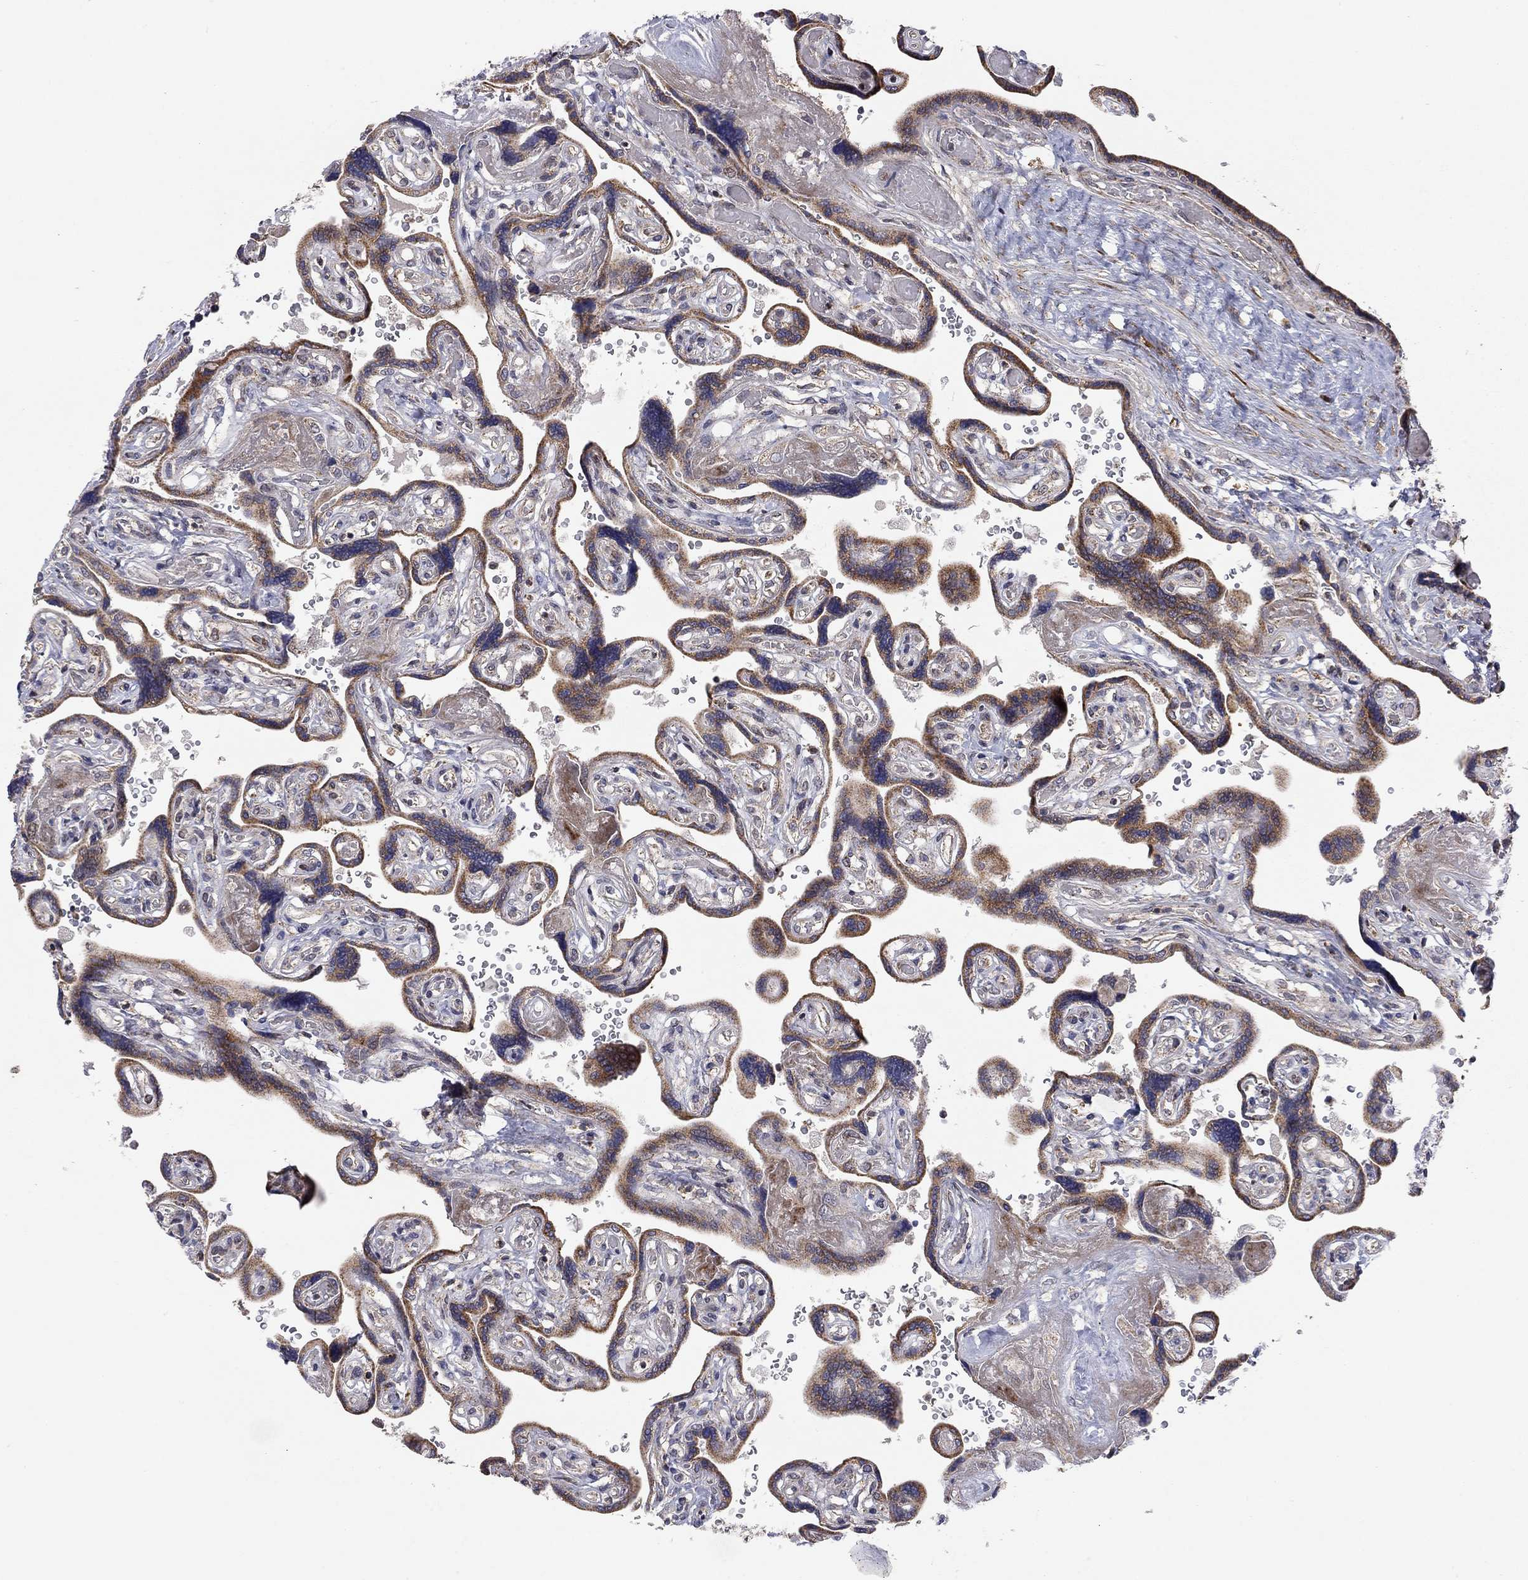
{"staining": {"intensity": "weak", "quantity": ">75%", "location": "cytoplasmic/membranous"}, "tissue": "placenta", "cell_type": "Decidual cells", "image_type": "normal", "snomed": [{"axis": "morphology", "description": "Normal tissue, NOS"}, {"axis": "topography", "description": "Placenta"}], "caption": "About >75% of decidual cells in benign human placenta display weak cytoplasmic/membranous protein staining as visualized by brown immunohistochemical staining.", "gene": "IDS", "patient": {"sex": "female", "age": 32}}